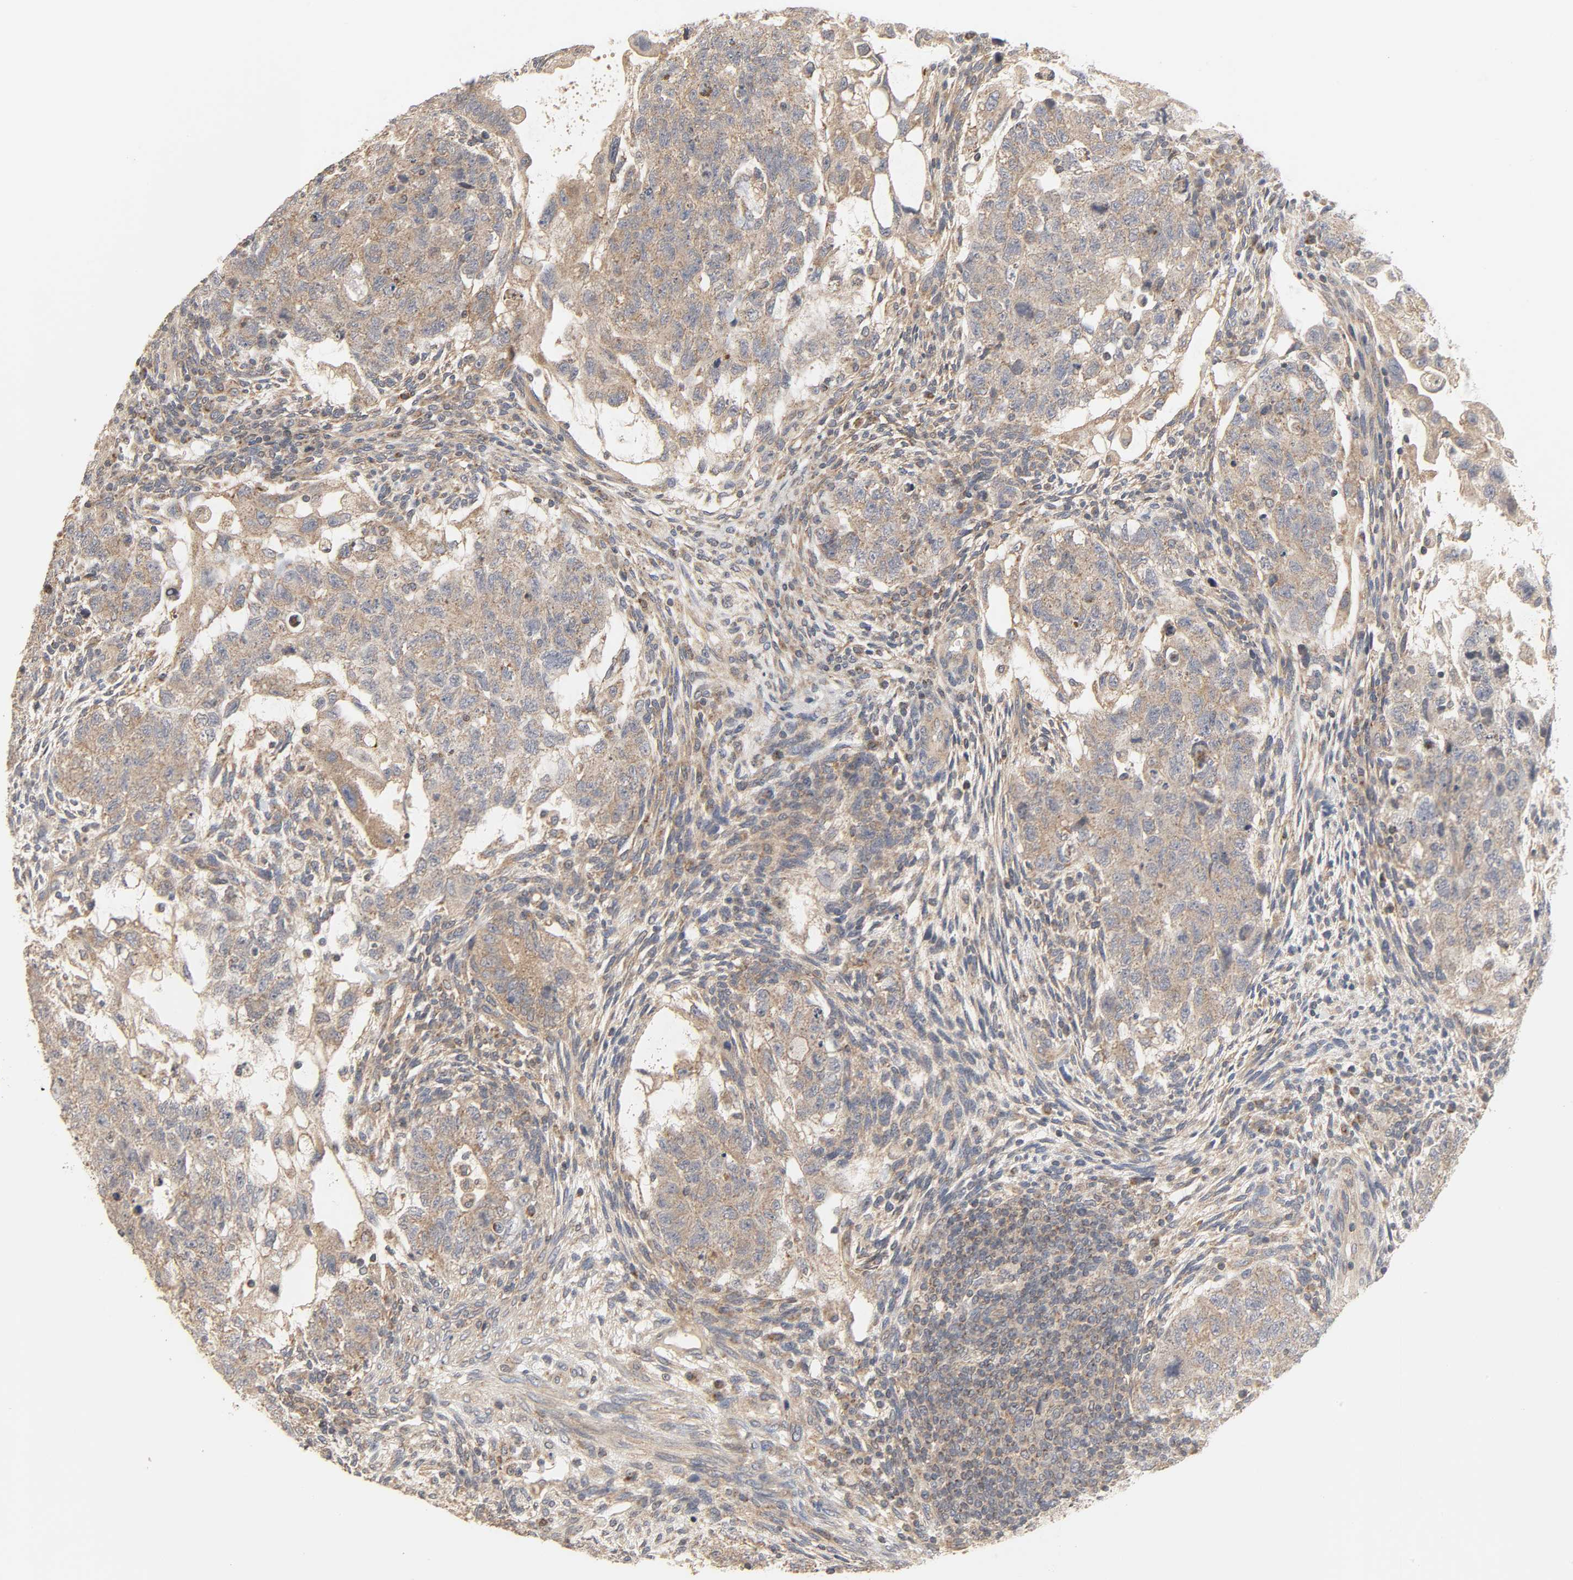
{"staining": {"intensity": "moderate", "quantity": ">75%", "location": "cytoplasmic/membranous"}, "tissue": "testis cancer", "cell_type": "Tumor cells", "image_type": "cancer", "snomed": [{"axis": "morphology", "description": "Normal tissue, NOS"}, {"axis": "morphology", "description": "Carcinoma, Embryonal, NOS"}, {"axis": "topography", "description": "Testis"}], "caption": "IHC photomicrograph of human testis embryonal carcinoma stained for a protein (brown), which displays medium levels of moderate cytoplasmic/membranous expression in about >75% of tumor cells.", "gene": "CLEC4E", "patient": {"sex": "male", "age": 36}}